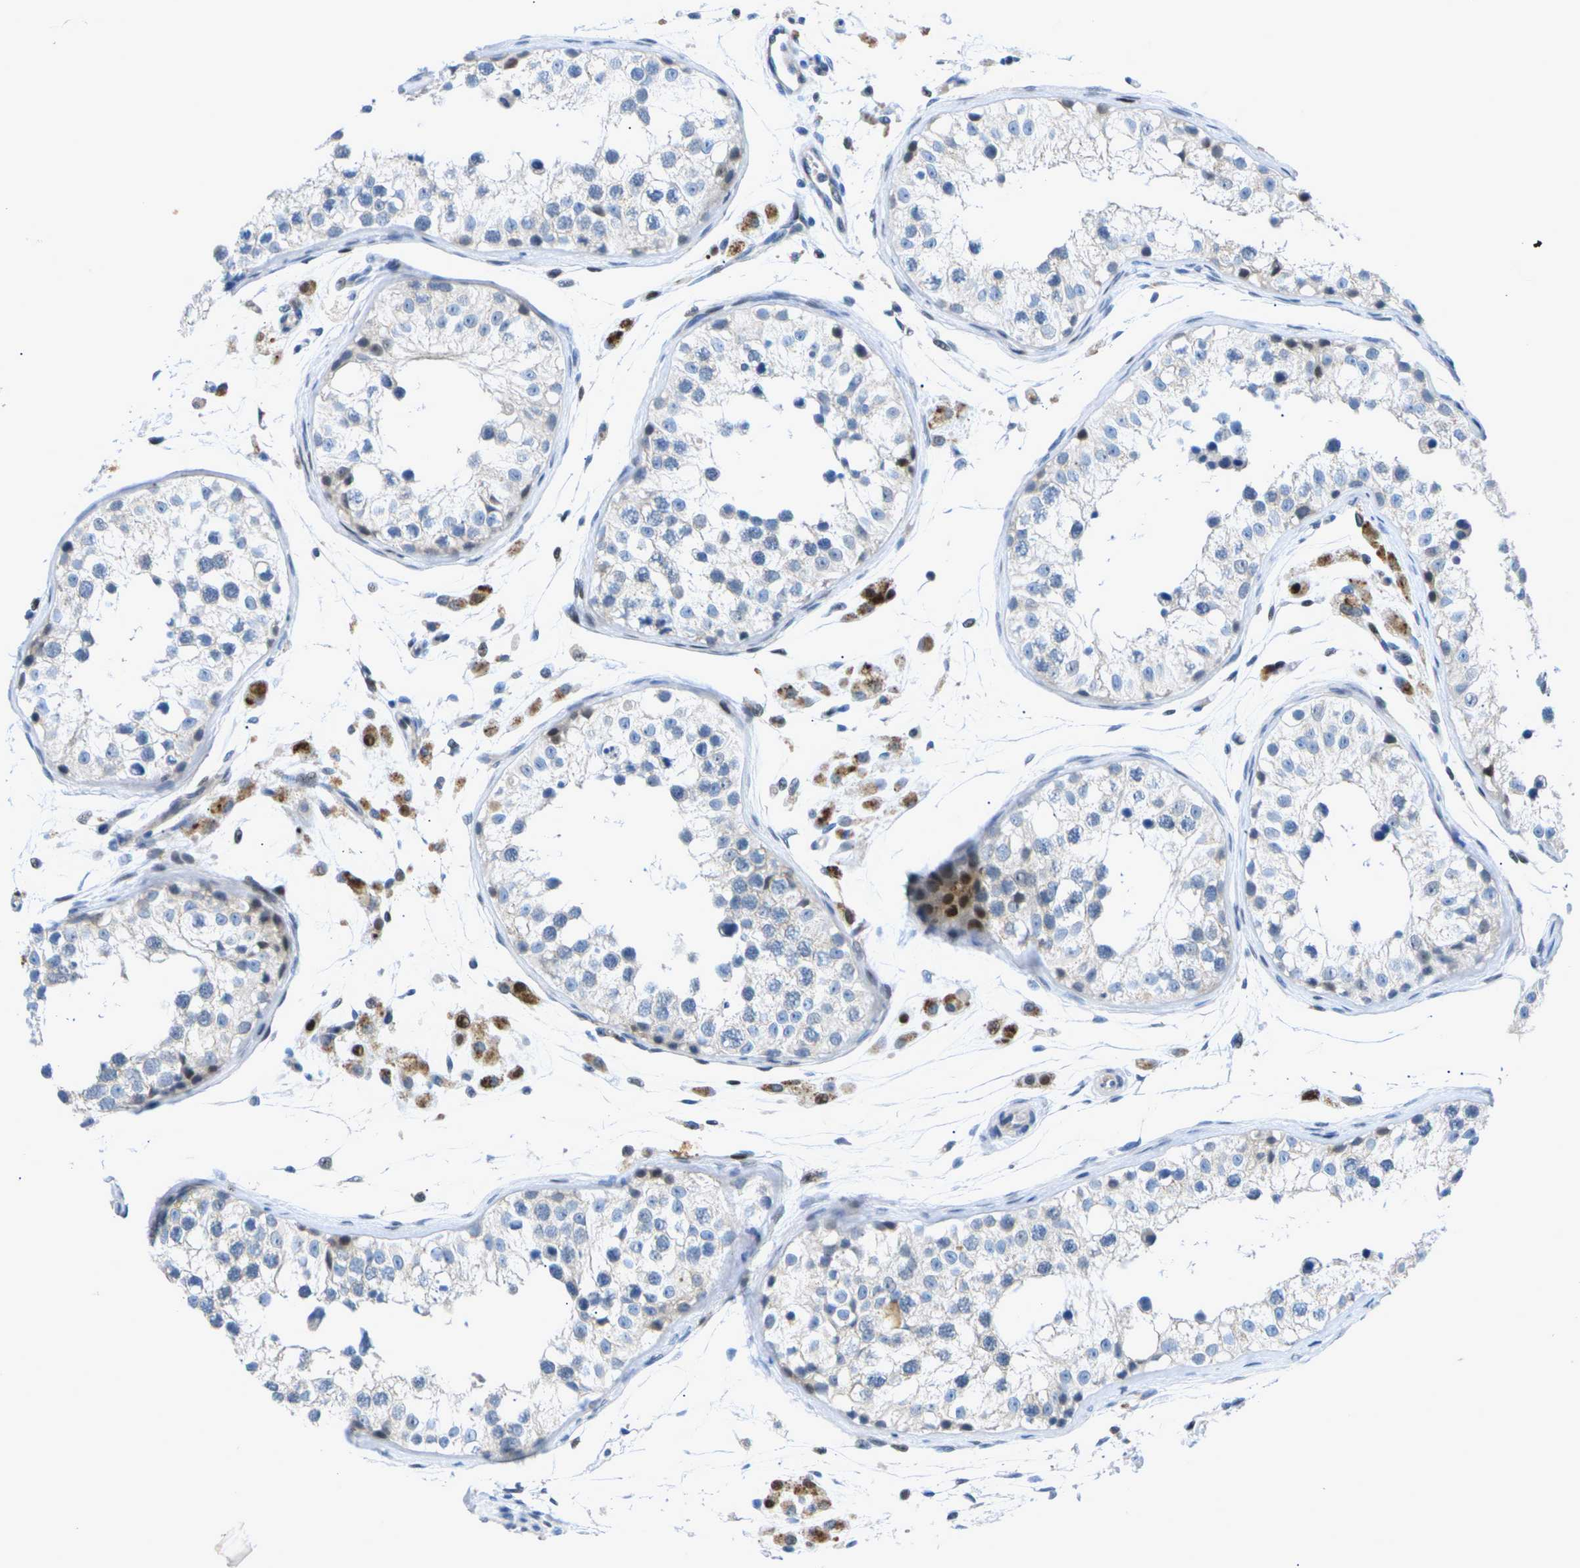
{"staining": {"intensity": "moderate", "quantity": "25%-75%", "location": "cytoplasmic/membranous"}, "tissue": "testis", "cell_type": "Cells in seminiferous ducts", "image_type": "normal", "snomed": [{"axis": "morphology", "description": "Normal tissue, NOS"}, {"axis": "morphology", "description": "Adenocarcinoma, metastatic, NOS"}, {"axis": "topography", "description": "Testis"}], "caption": "Testis stained with DAB (3,3'-diaminobenzidine) immunohistochemistry displays medium levels of moderate cytoplasmic/membranous positivity in approximately 25%-75% of cells in seminiferous ducts. (DAB = brown stain, brightfield microscopy at high magnification).", "gene": "RPS6KA3", "patient": {"sex": "male", "age": 26}}